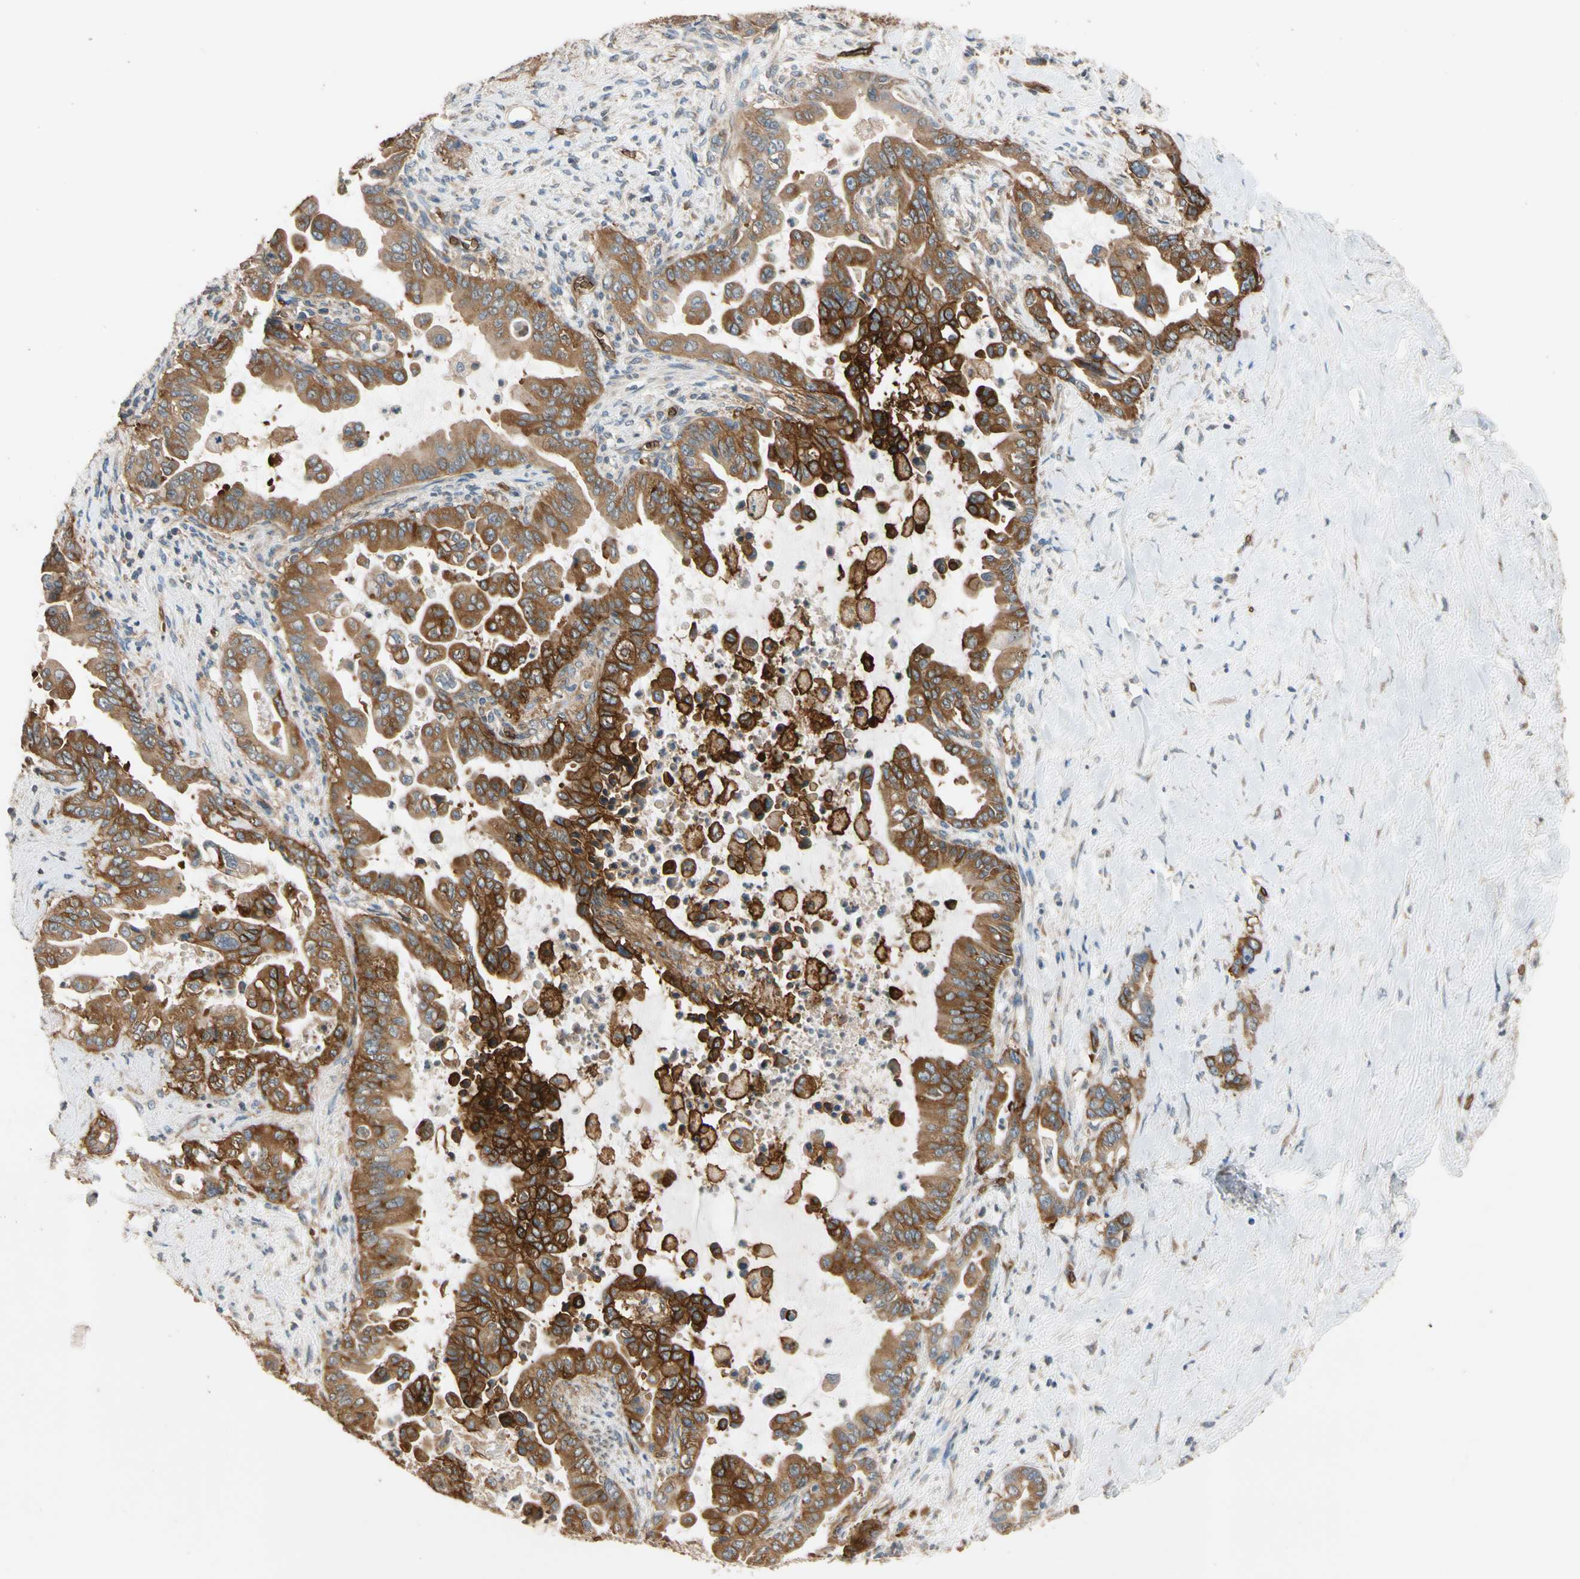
{"staining": {"intensity": "strong", "quantity": ">75%", "location": "cytoplasmic/membranous"}, "tissue": "pancreatic cancer", "cell_type": "Tumor cells", "image_type": "cancer", "snomed": [{"axis": "morphology", "description": "Adenocarcinoma, NOS"}, {"axis": "topography", "description": "Pancreas"}], "caption": "An image of pancreatic cancer (adenocarcinoma) stained for a protein demonstrates strong cytoplasmic/membranous brown staining in tumor cells.", "gene": "RIOK2", "patient": {"sex": "male", "age": 70}}